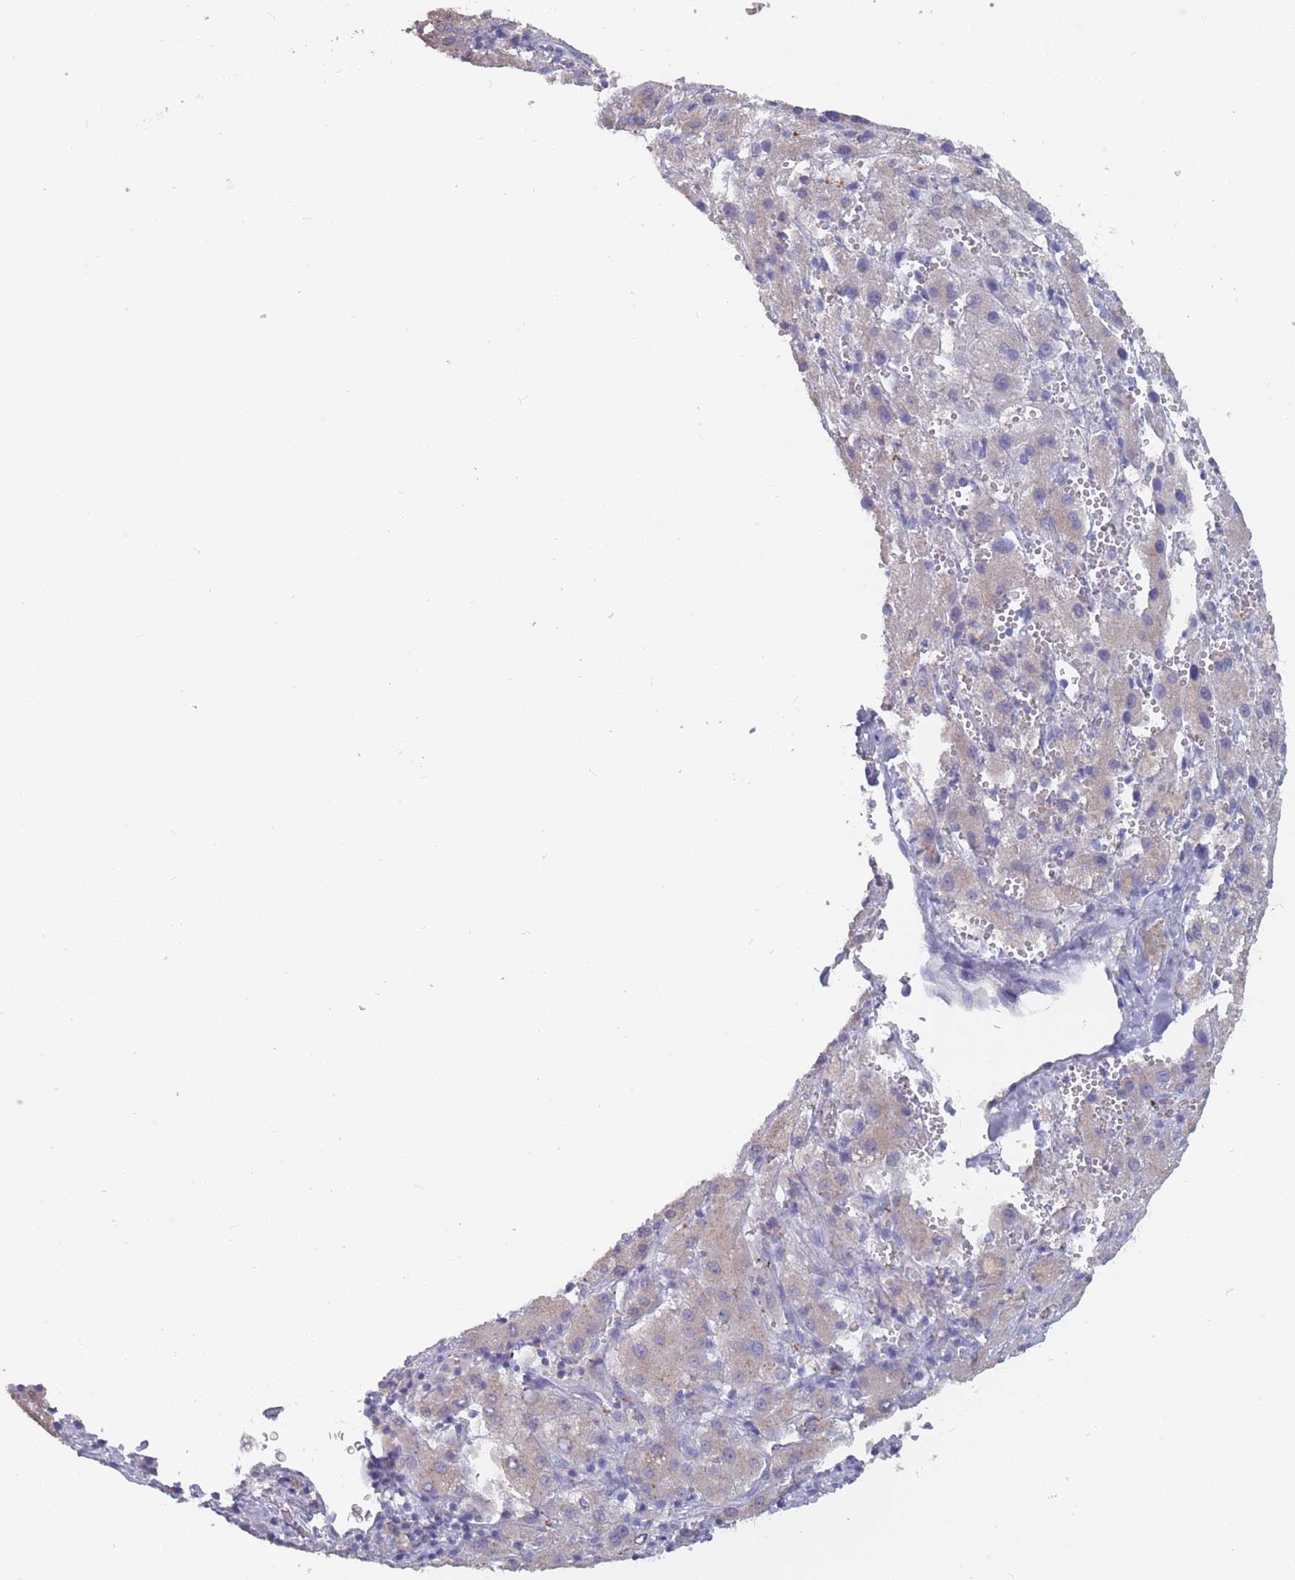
{"staining": {"intensity": "negative", "quantity": "none", "location": "none"}, "tissue": "liver cancer", "cell_type": "Tumor cells", "image_type": "cancer", "snomed": [{"axis": "morphology", "description": "Carcinoma, Hepatocellular, NOS"}, {"axis": "topography", "description": "Liver"}], "caption": "High magnification brightfield microscopy of hepatocellular carcinoma (liver) stained with DAB (3,3'-diaminobenzidine) (brown) and counterstained with hematoxylin (blue): tumor cells show no significant positivity.", "gene": "CYP51A1", "patient": {"sex": "female", "age": 58}}